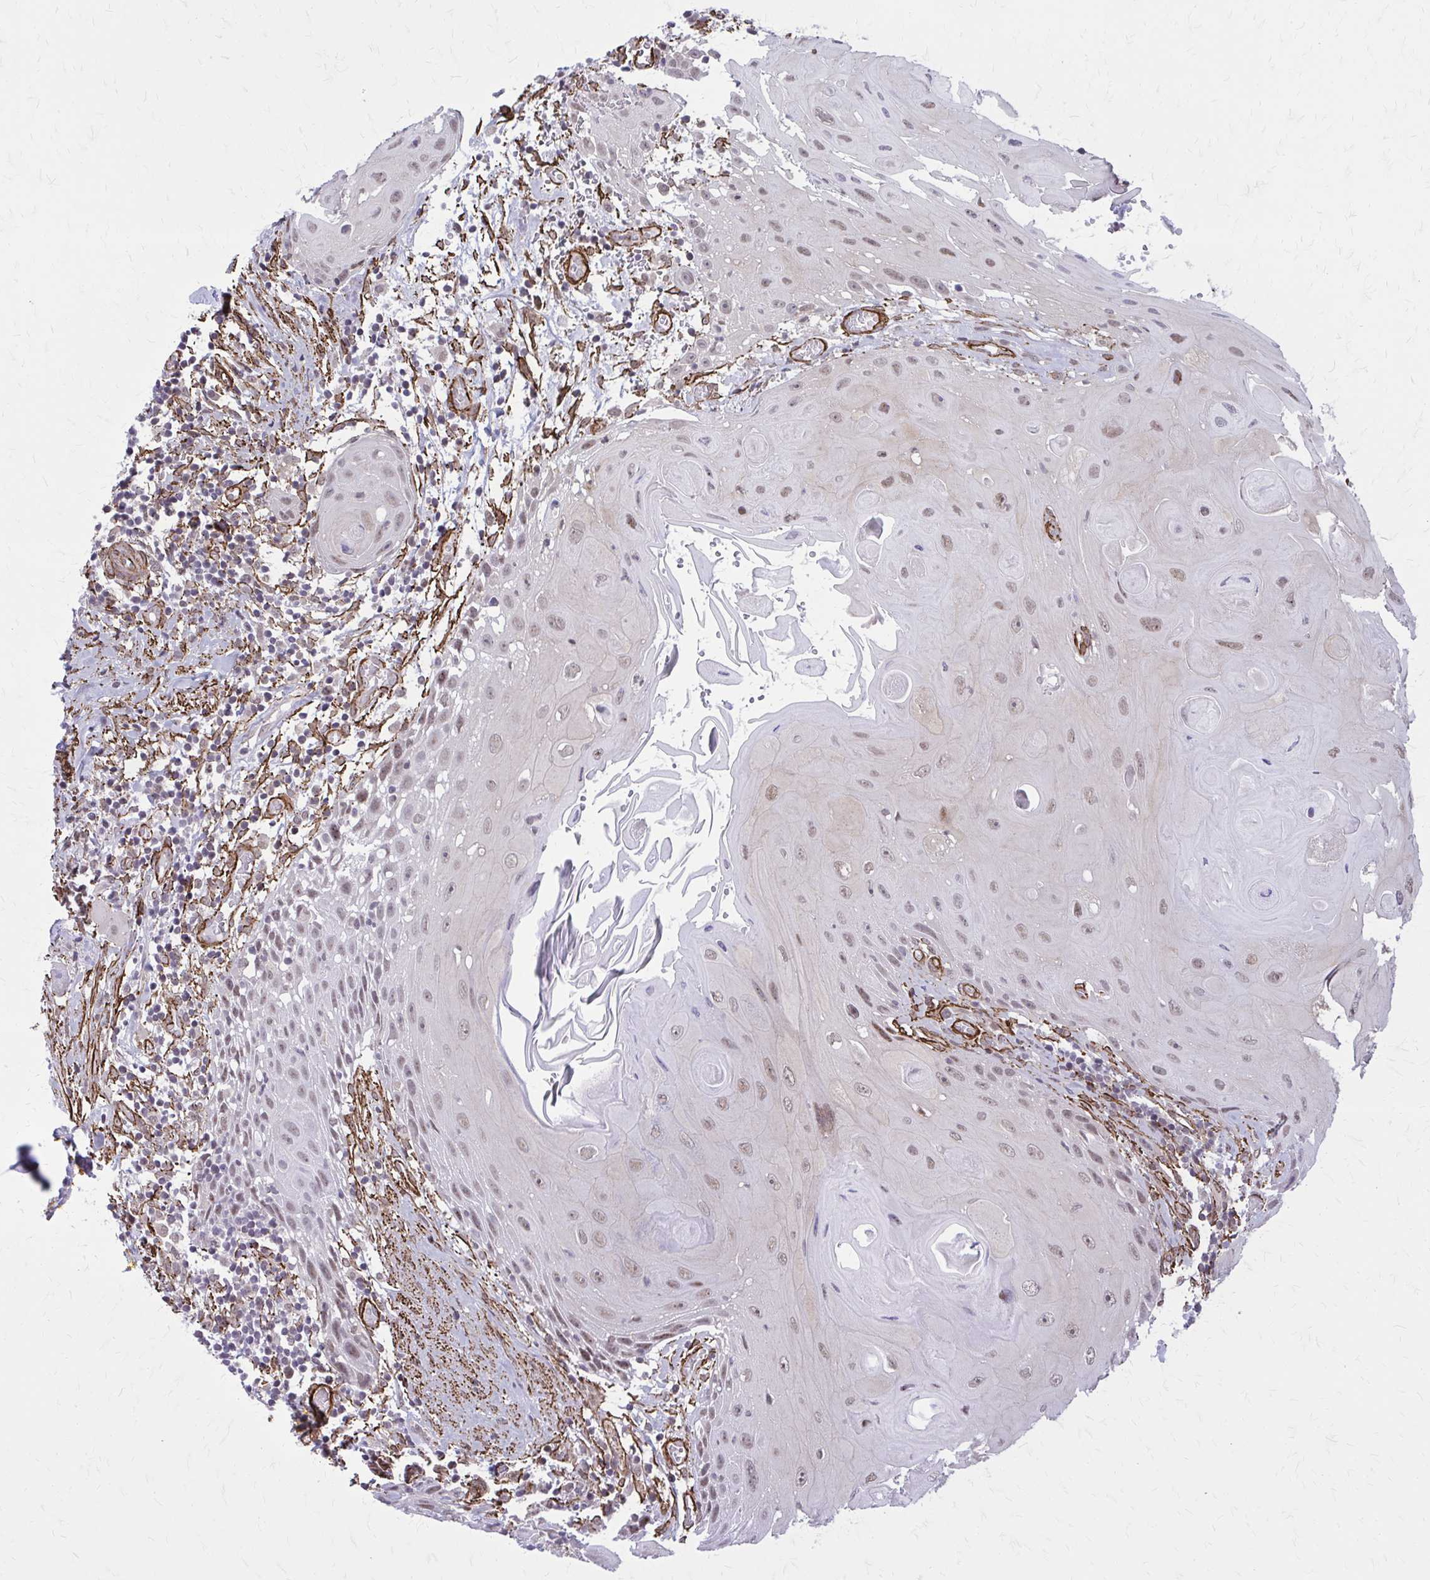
{"staining": {"intensity": "weak", "quantity": ">75%", "location": "nuclear"}, "tissue": "head and neck cancer", "cell_type": "Tumor cells", "image_type": "cancer", "snomed": [{"axis": "morphology", "description": "Squamous cell carcinoma, NOS"}, {"axis": "topography", "description": "Oral tissue"}, {"axis": "topography", "description": "Head-Neck"}], "caption": "An immunohistochemistry photomicrograph of tumor tissue is shown. Protein staining in brown shows weak nuclear positivity in head and neck squamous cell carcinoma within tumor cells.", "gene": "NRBF2", "patient": {"sex": "male", "age": 49}}